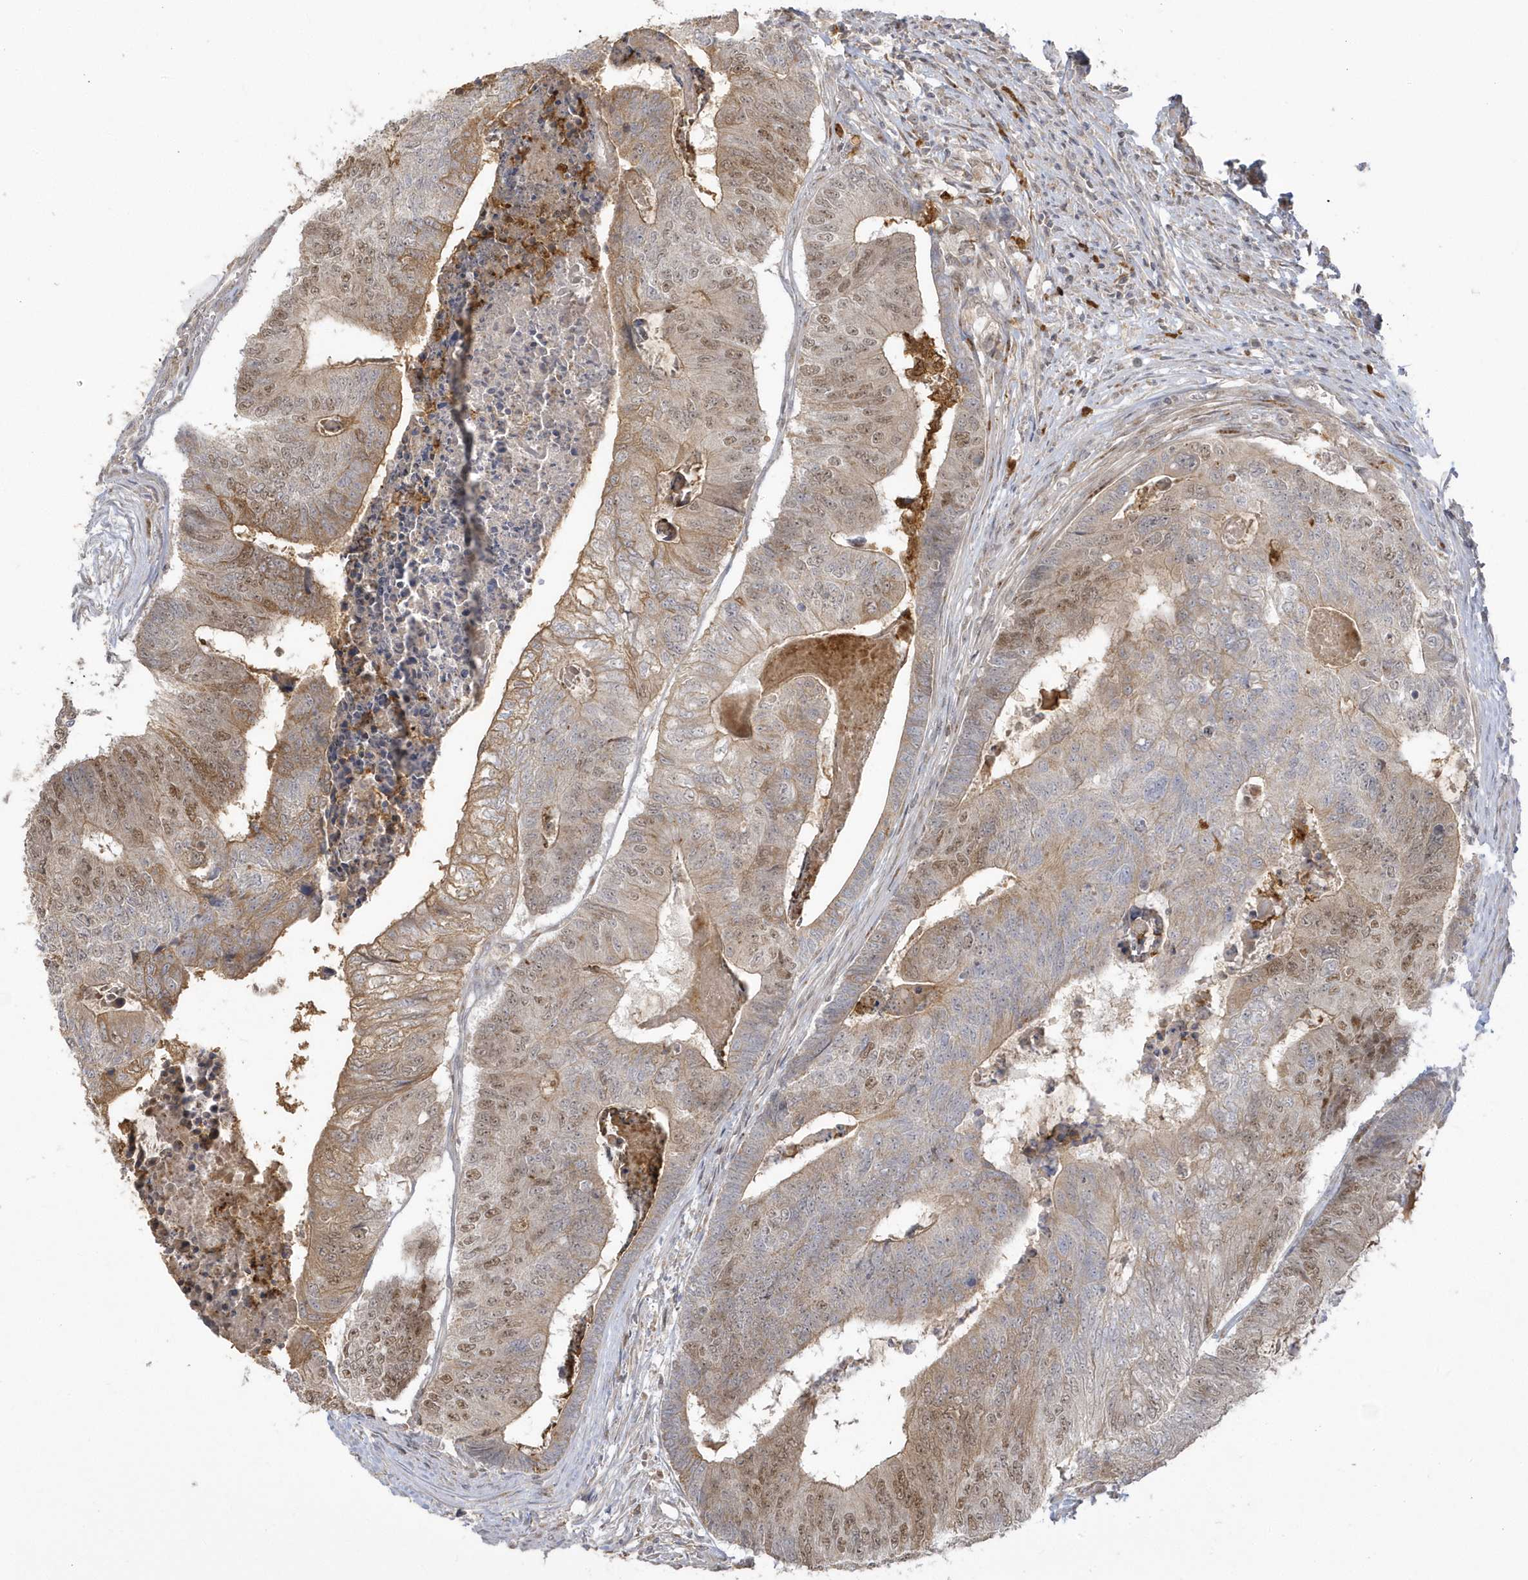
{"staining": {"intensity": "moderate", "quantity": ">75%", "location": "cytoplasmic/membranous,nuclear"}, "tissue": "colorectal cancer", "cell_type": "Tumor cells", "image_type": "cancer", "snomed": [{"axis": "morphology", "description": "Adenocarcinoma, NOS"}, {"axis": "topography", "description": "Colon"}], "caption": "This image reveals IHC staining of human colorectal cancer (adenocarcinoma), with medium moderate cytoplasmic/membranous and nuclear staining in approximately >75% of tumor cells.", "gene": "NAF1", "patient": {"sex": "female", "age": 67}}